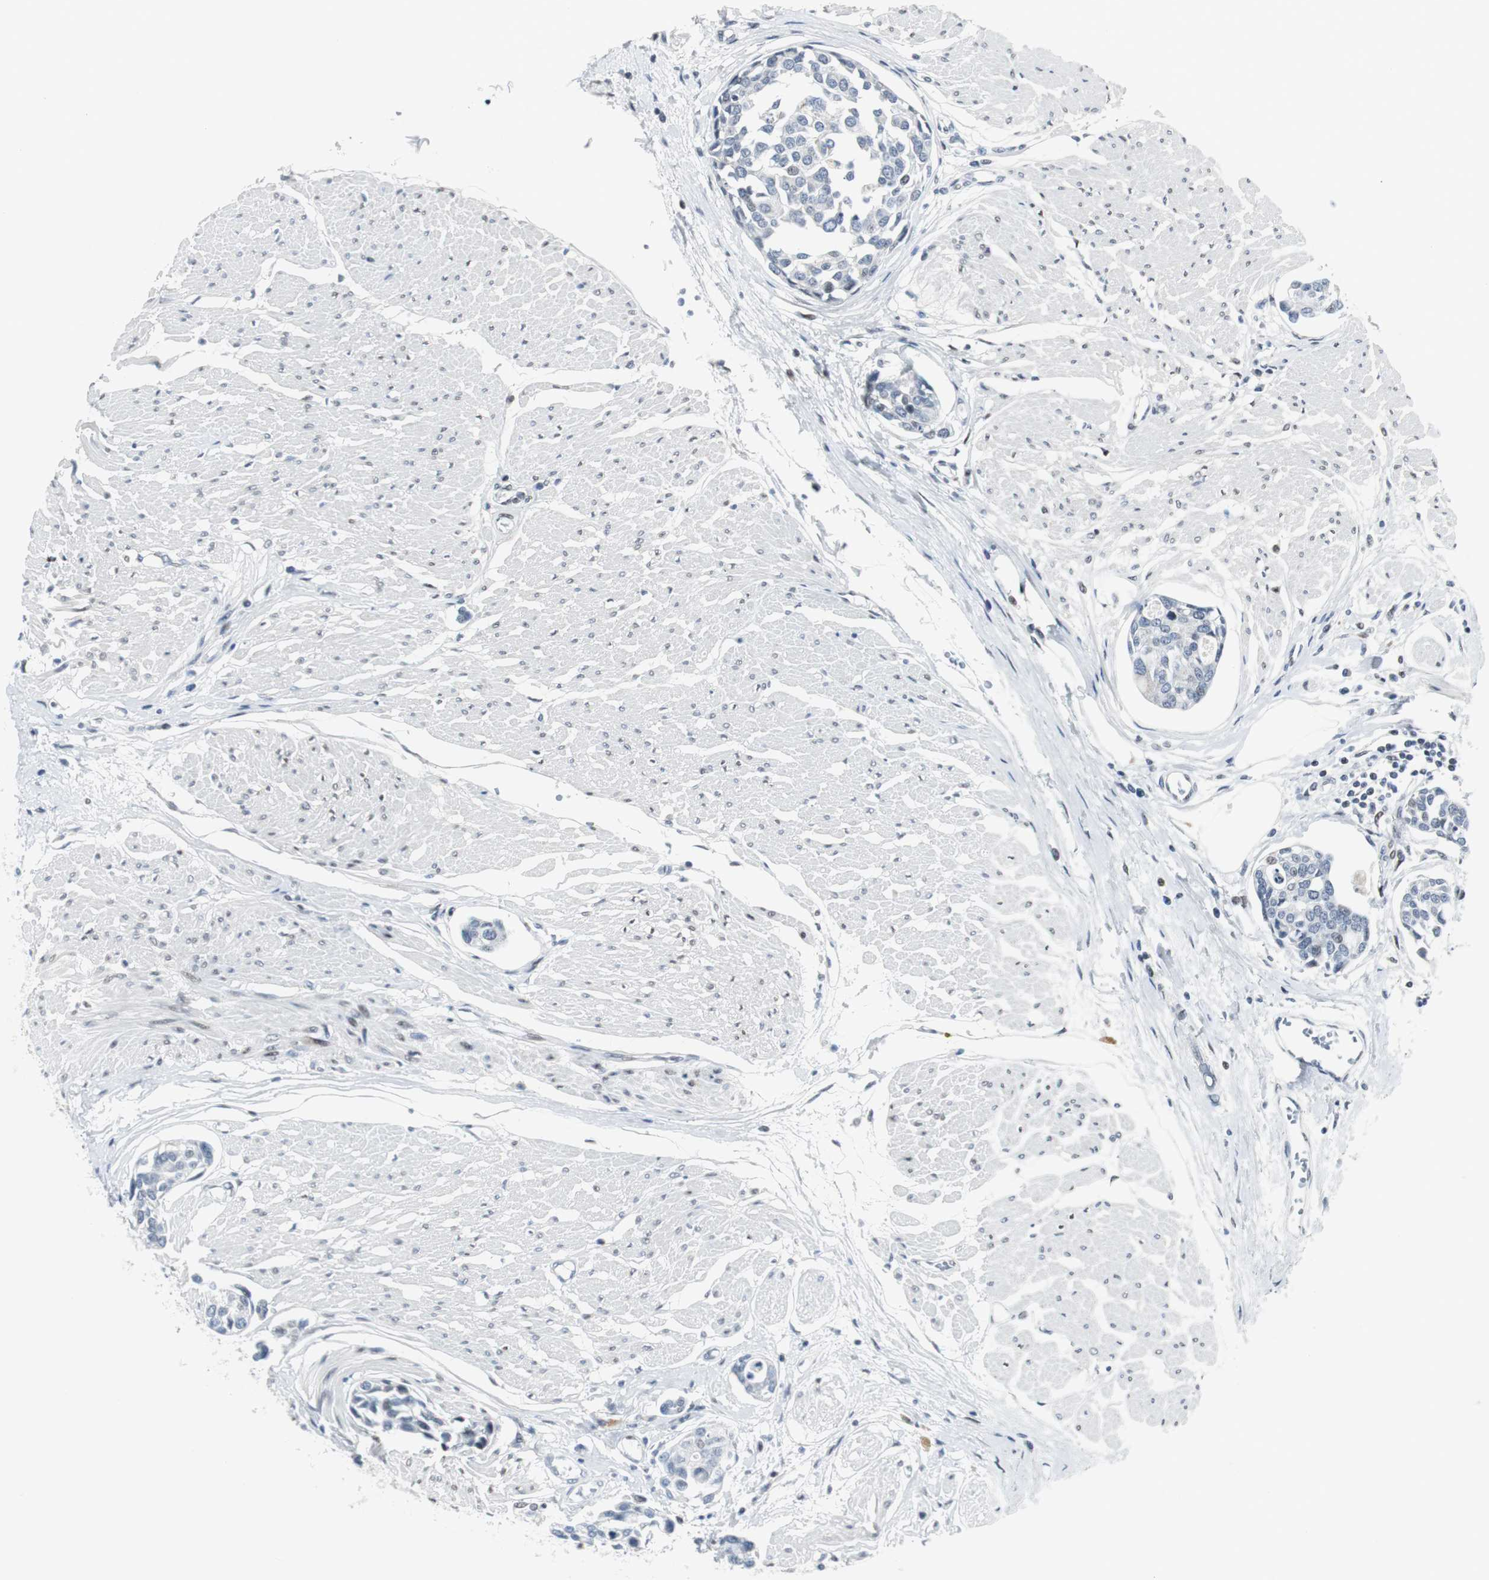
{"staining": {"intensity": "negative", "quantity": "none", "location": "none"}, "tissue": "urothelial cancer", "cell_type": "Tumor cells", "image_type": "cancer", "snomed": [{"axis": "morphology", "description": "Urothelial carcinoma, High grade"}, {"axis": "topography", "description": "Urinary bladder"}], "caption": "Immunohistochemical staining of high-grade urothelial carcinoma demonstrates no significant positivity in tumor cells.", "gene": "MTA1", "patient": {"sex": "male", "age": 78}}